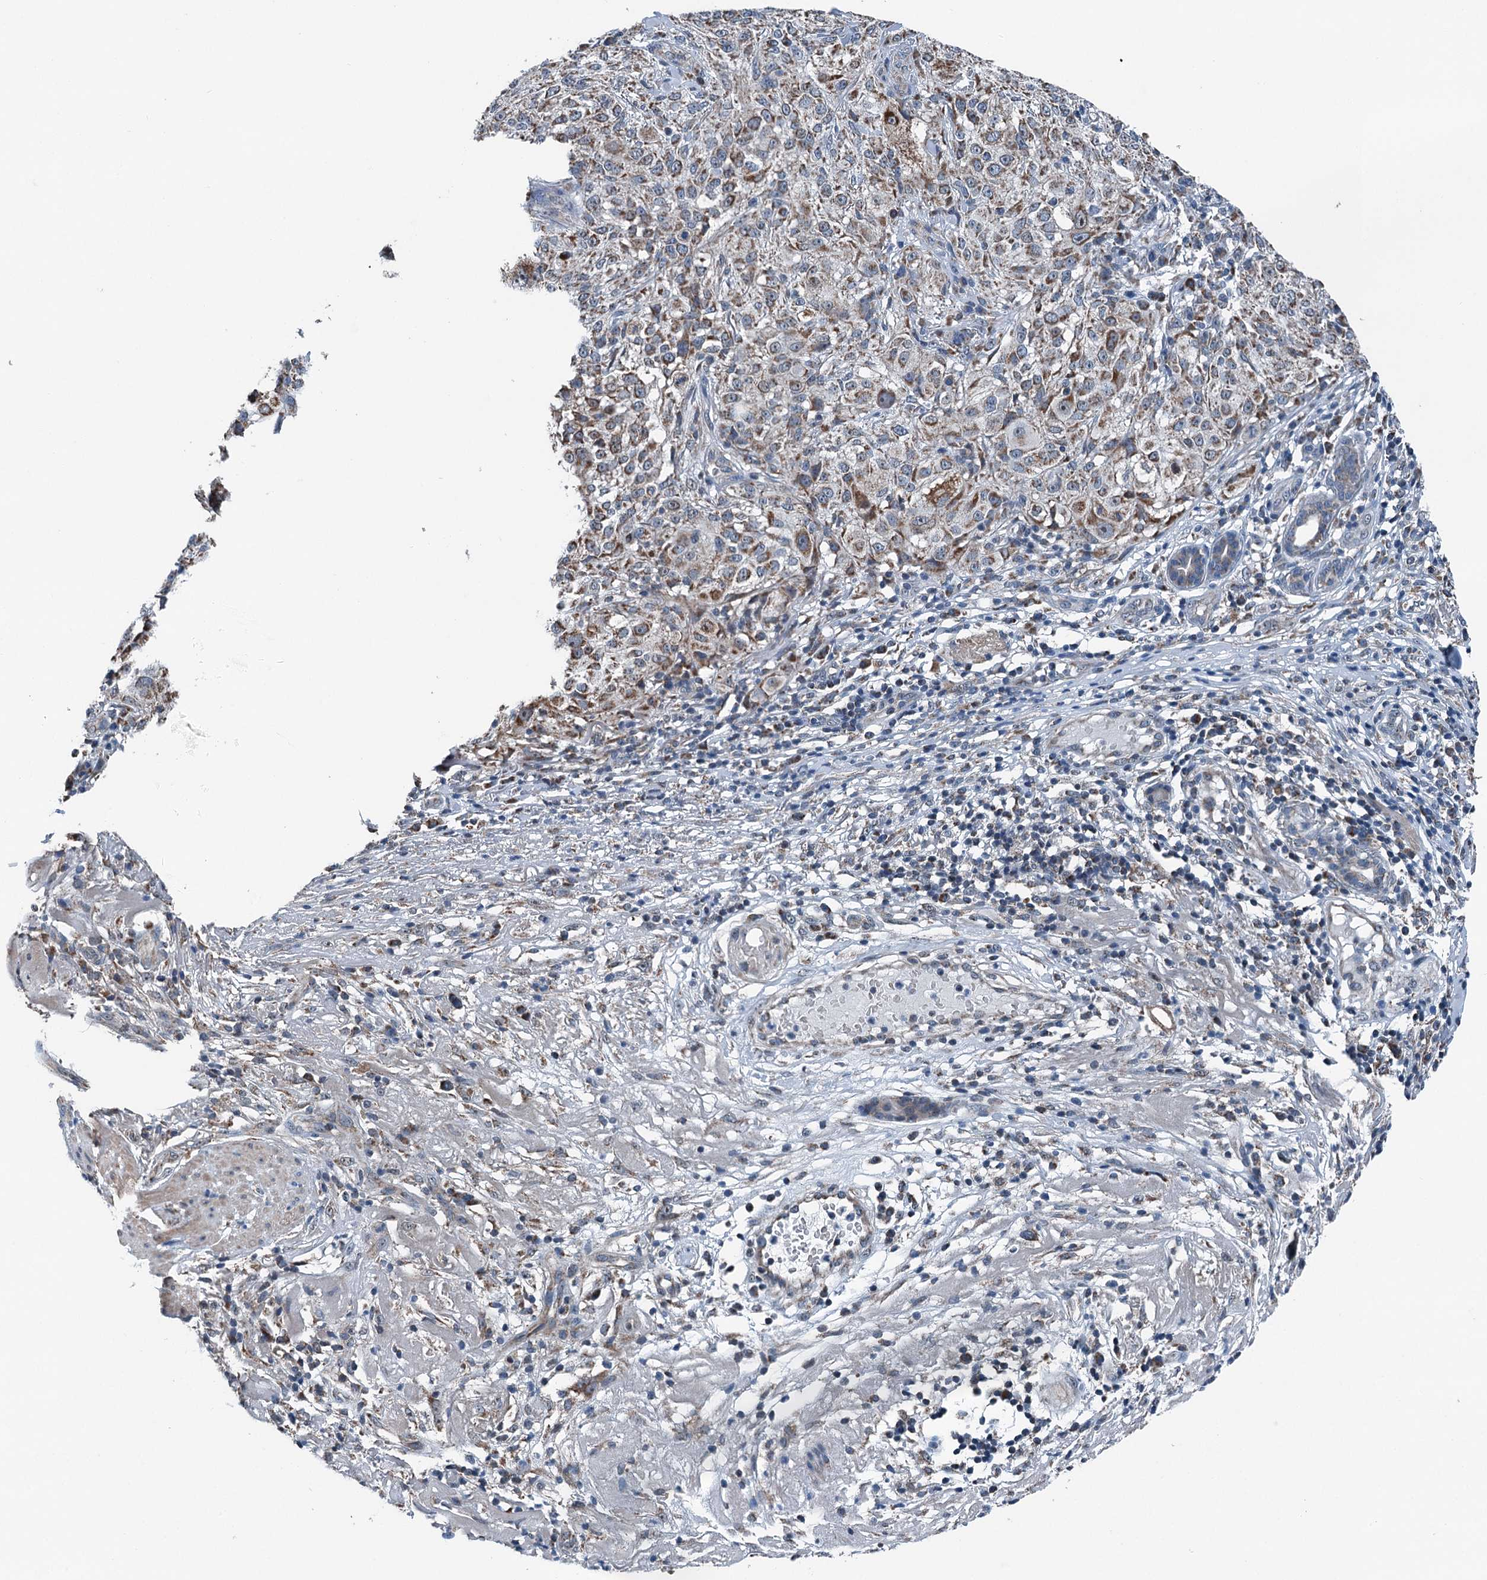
{"staining": {"intensity": "moderate", "quantity": ">75%", "location": "cytoplasmic/membranous"}, "tissue": "melanoma", "cell_type": "Tumor cells", "image_type": "cancer", "snomed": [{"axis": "morphology", "description": "Necrosis, NOS"}, {"axis": "morphology", "description": "Malignant melanoma, NOS"}, {"axis": "topography", "description": "Skin"}], "caption": "IHC (DAB (3,3'-diaminobenzidine)) staining of human melanoma shows moderate cytoplasmic/membranous protein expression in approximately >75% of tumor cells.", "gene": "TRPT1", "patient": {"sex": "female", "age": 87}}